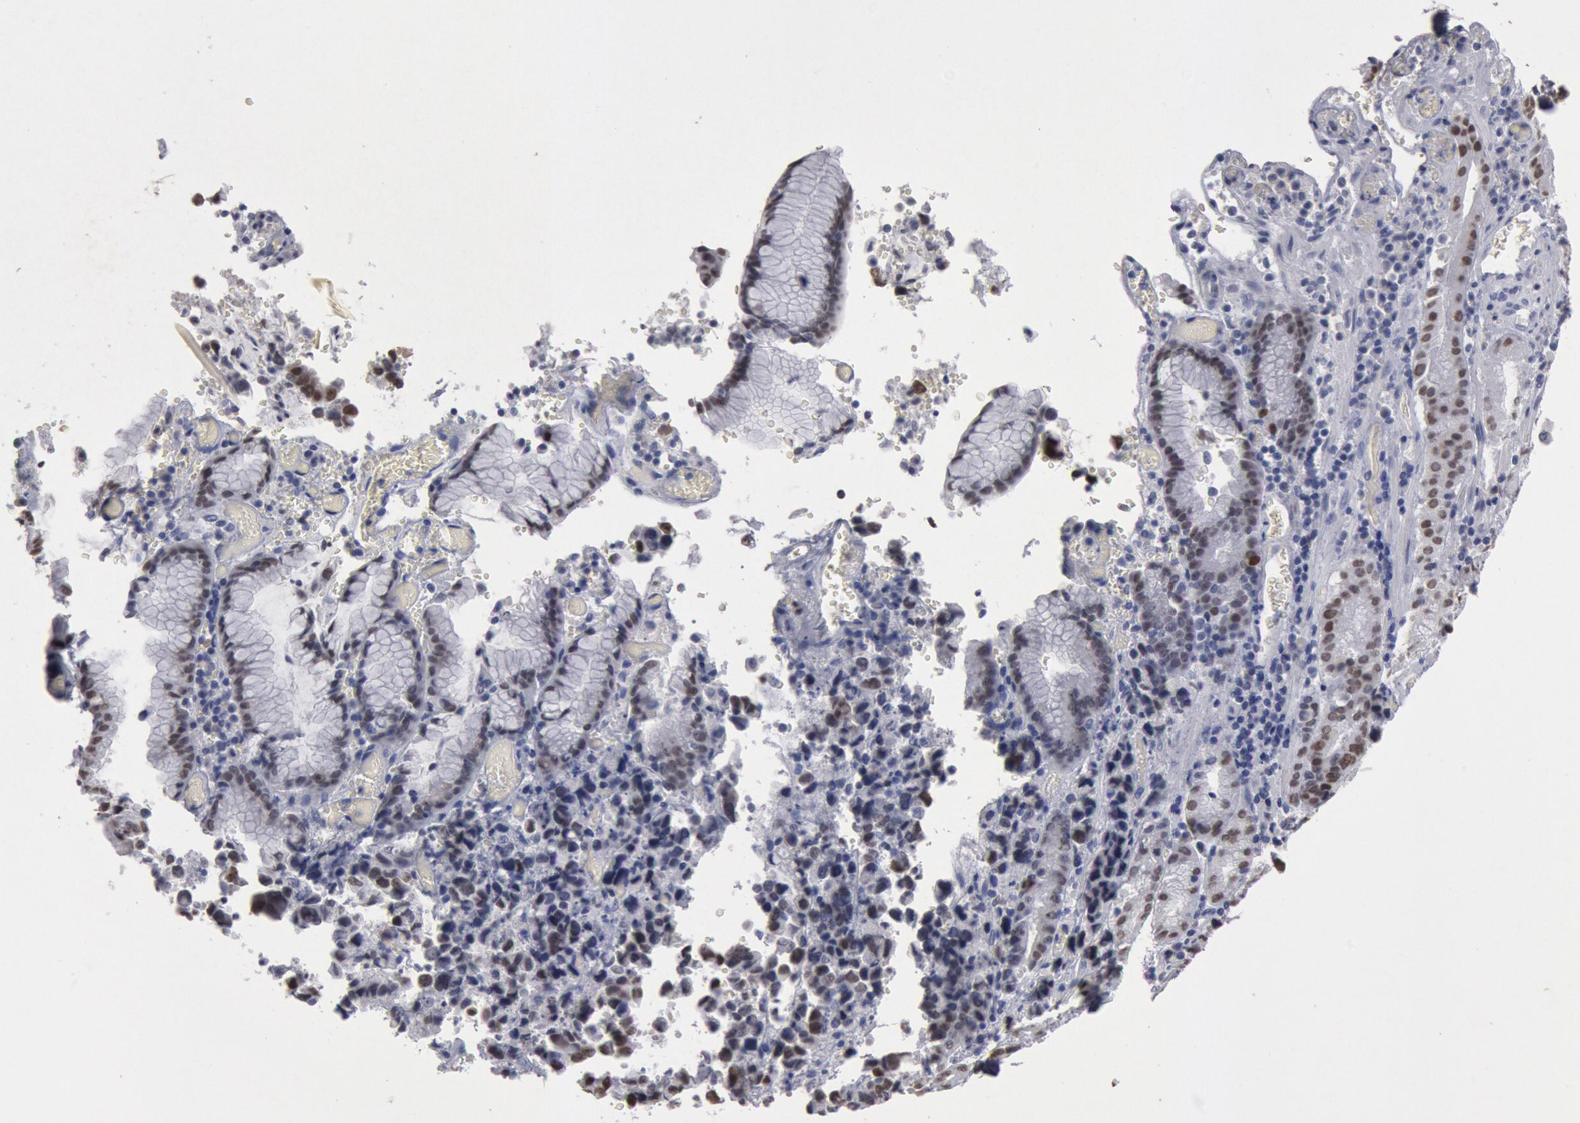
{"staining": {"intensity": "moderate", "quantity": "25%-75%", "location": "nuclear"}, "tissue": "stomach cancer", "cell_type": "Tumor cells", "image_type": "cancer", "snomed": [{"axis": "morphology", "description": "Adenocarcinoma, NOS"}, {"axis": "topography", "description": "Stomach, upper"}], "caption": "Protein analysis of stomach cancer tissue demonstrates moderate nuclear positivity in approximately 25%-75% of tumor cells.", "gene": "FOXA2", "patient": {"sex": "male", "age": 71}}